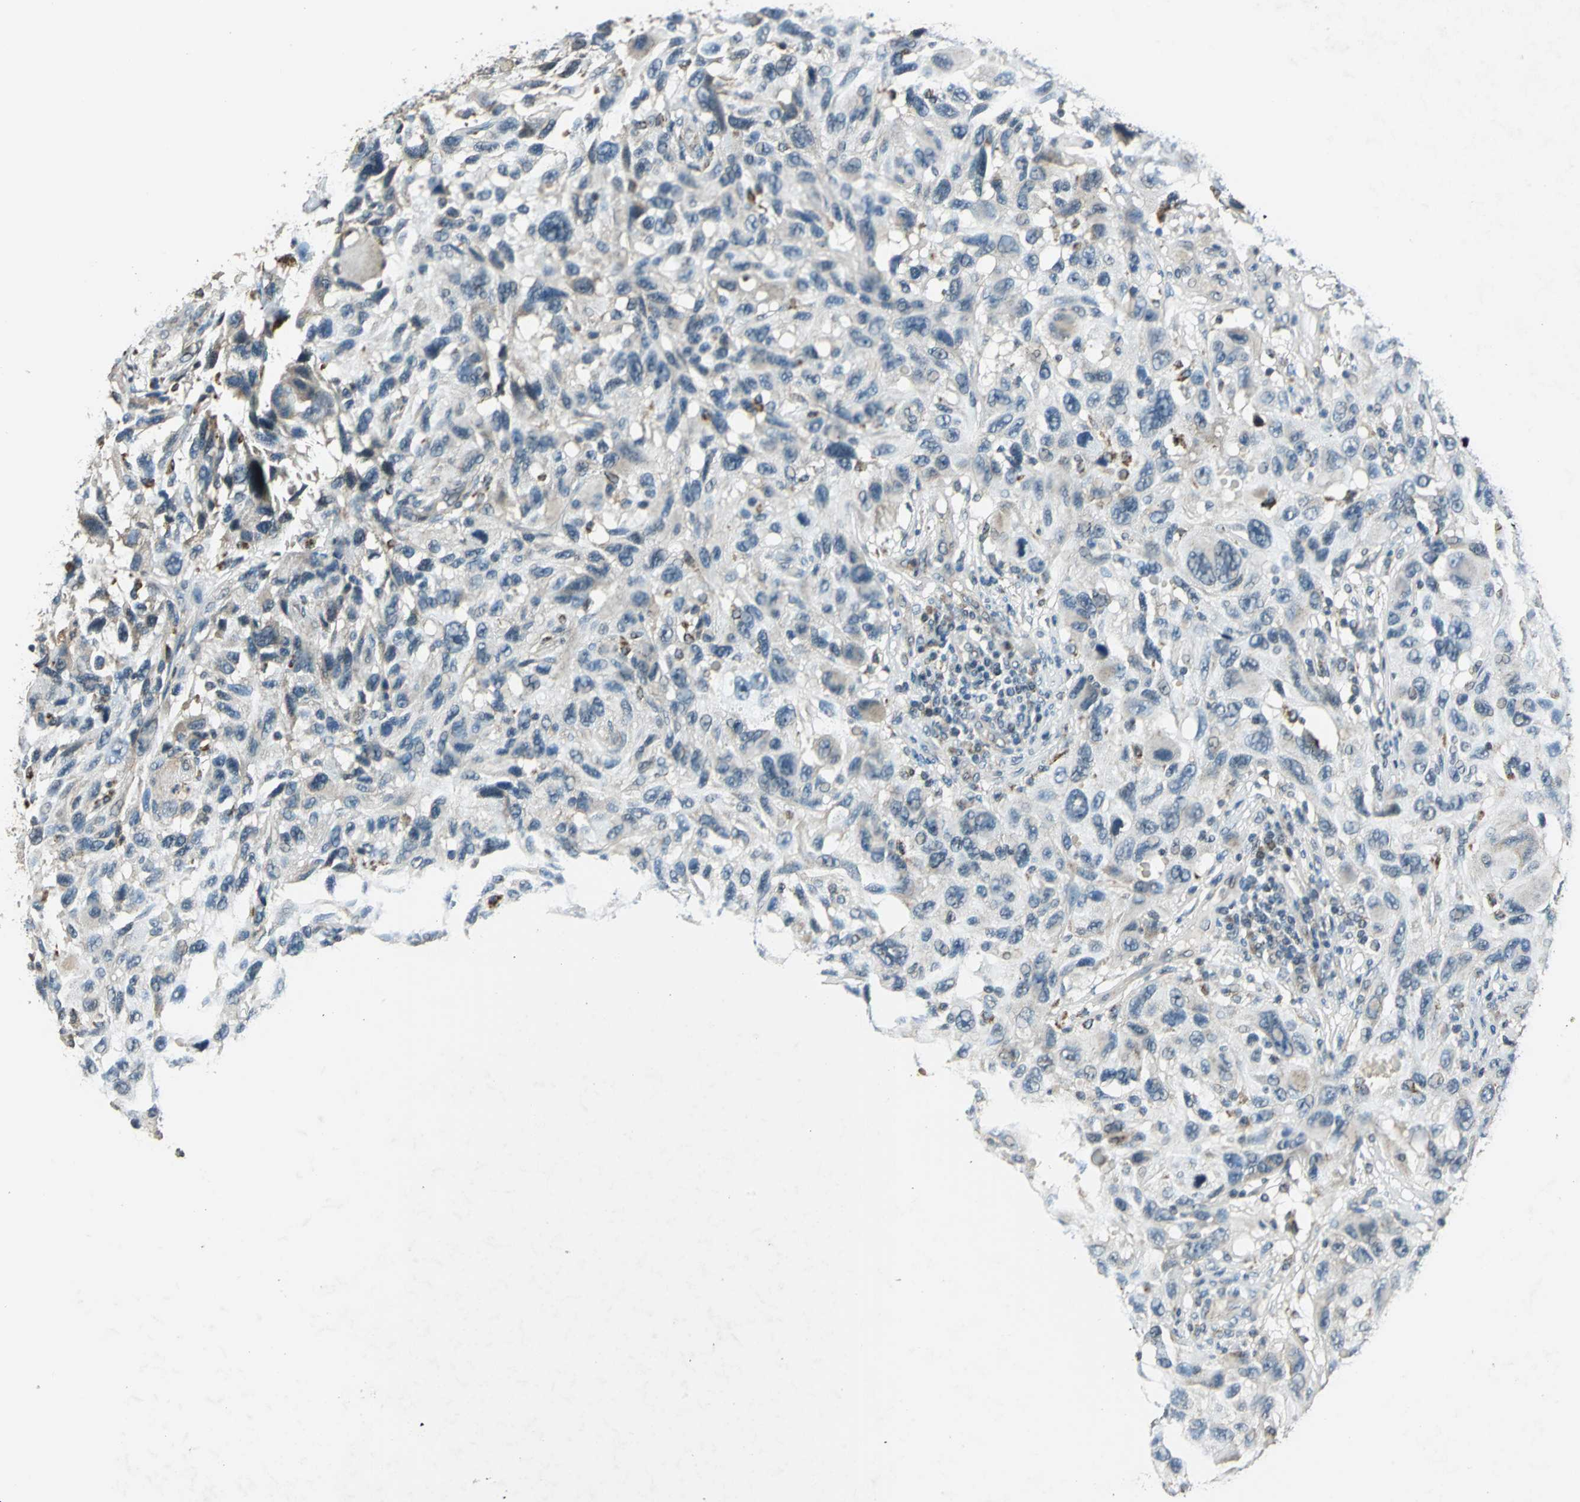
{"staining": {"intensity": "weak", "quantity": "<25%", "location": "cytoplasmic/membranous"}, "tissue": "melanoma", "cell_type": "Tumor cells", "image_type": "cancer", "snomed": [{"axis": "morphology", "description": "Malignant melanoma, NOS"}, {"axis": "topography", "description": "Skin"}], "caption": "Immunohistochemistry (IHC) of human malignant melanoma reveals no positivity in tumor cells. The staining is performed using DAB (3,3'-diaminobenzidine) brown chromogen with nuclei counter-stained in using hematoxylin.", "gene": "NUDT2", "patient": {"sex": "male", "age": 53}}